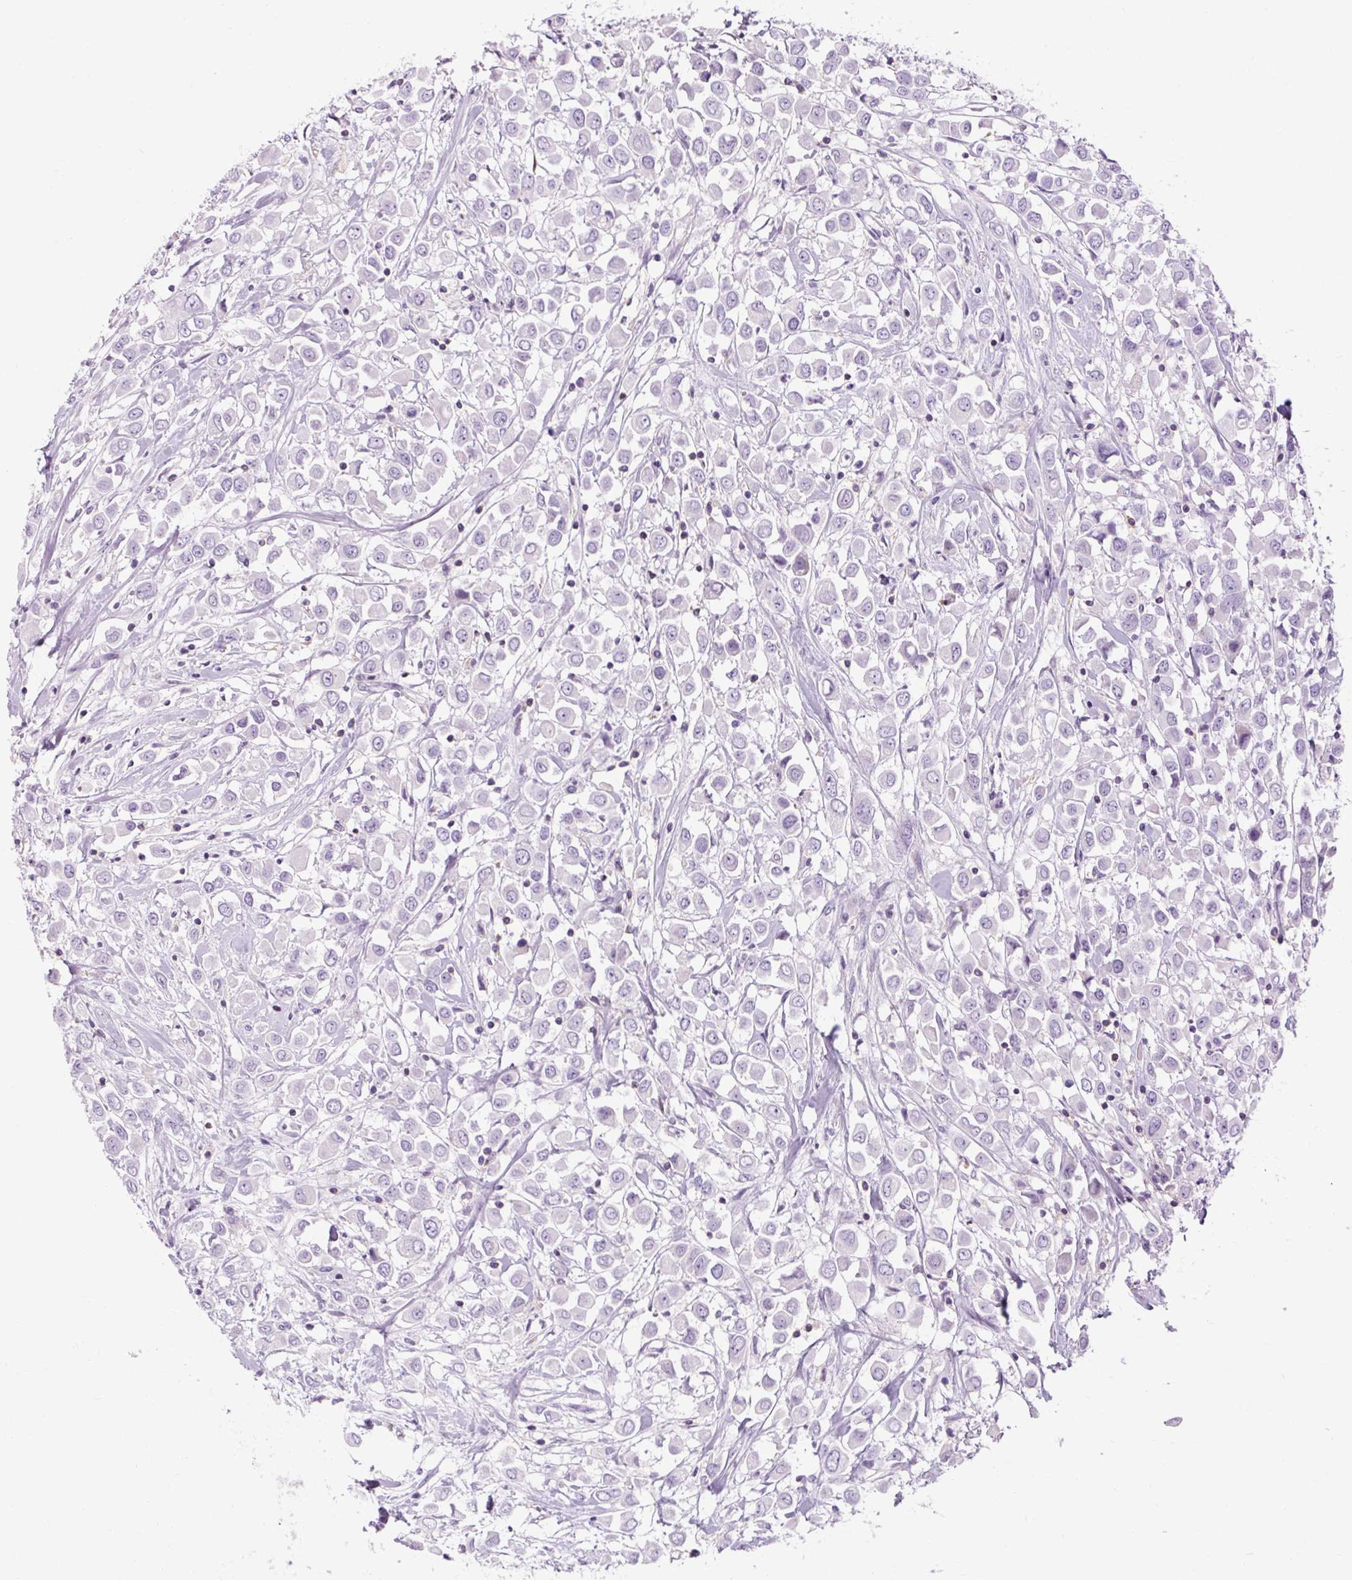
{"staining": {"intensity": "negative", "quantity": "none", "location": "none"}, "tissue": "breast cancer", "cell_type": "Tumor cells", "image_type": "cancer", "snomed": [{"axis": "morphology", "description": "Duct carcinoma"}, {"axis": "topography", "description": "Breast"}], "caption": "Breast invasive ductal carcinoma was stained to show a protein in brown. There is no significant expression in tumor cells.", "gene": "TIGD2", "patient": {"sex": "female", "age": 61}}